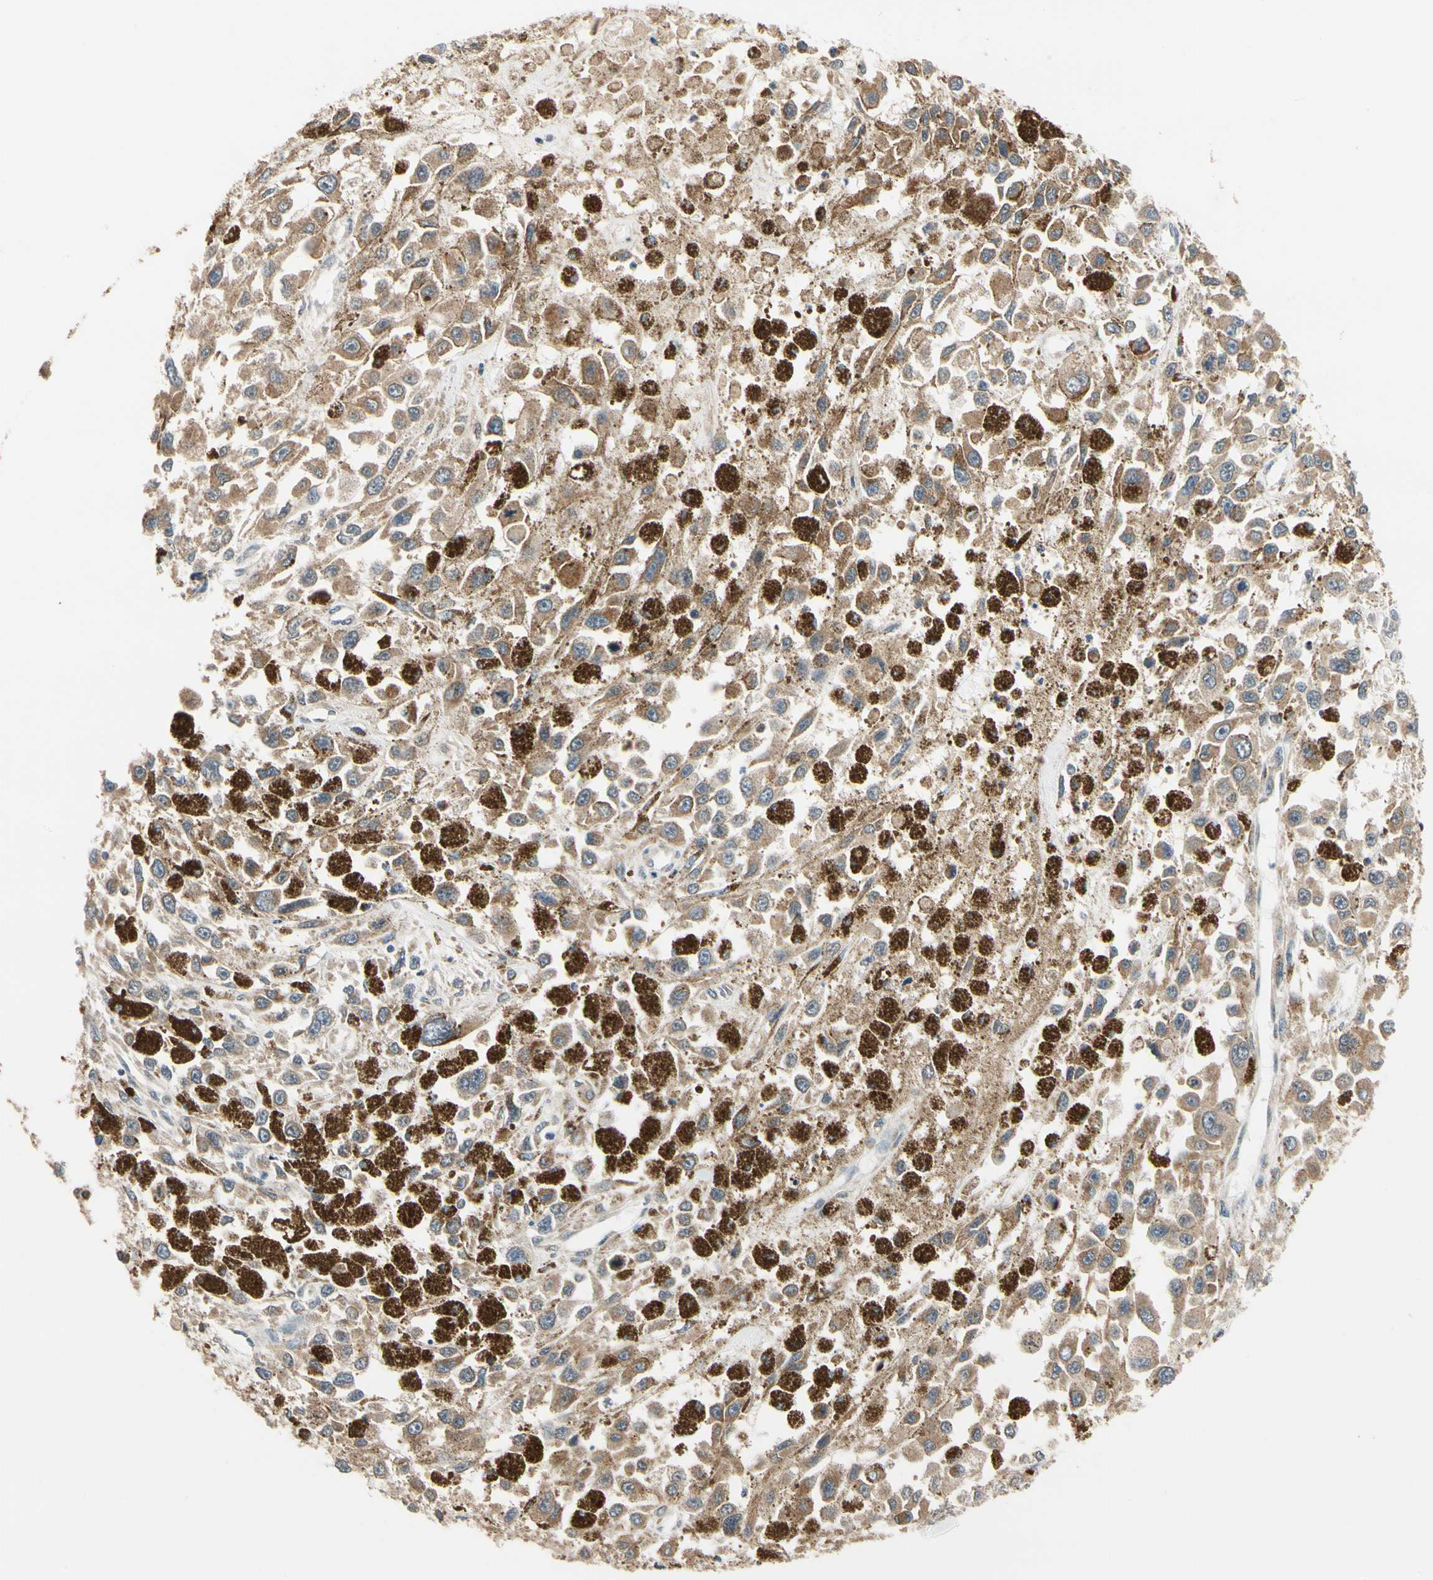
{"staining": {"intensity": "moderate", "quantity": ">75%", "location": "cytoplasmic/membranous"}, "tissue": "melanoma", "cell_type": "Tumor cells", "image_type": "cancer", "snomed": [{"axis": "morphology", "description": "Malignant melanoma, Metastatic site"}, {"axis": "topography", "description": "Lymph node"}], "caption": "Human melanoma stained for a protein (brown) reveals moderate cytoplasmic/membranous positive expression in approximately >75% of tumor cells.", "gene": "ANKHD1", "patient": {"sex": "male", "age": 59}}